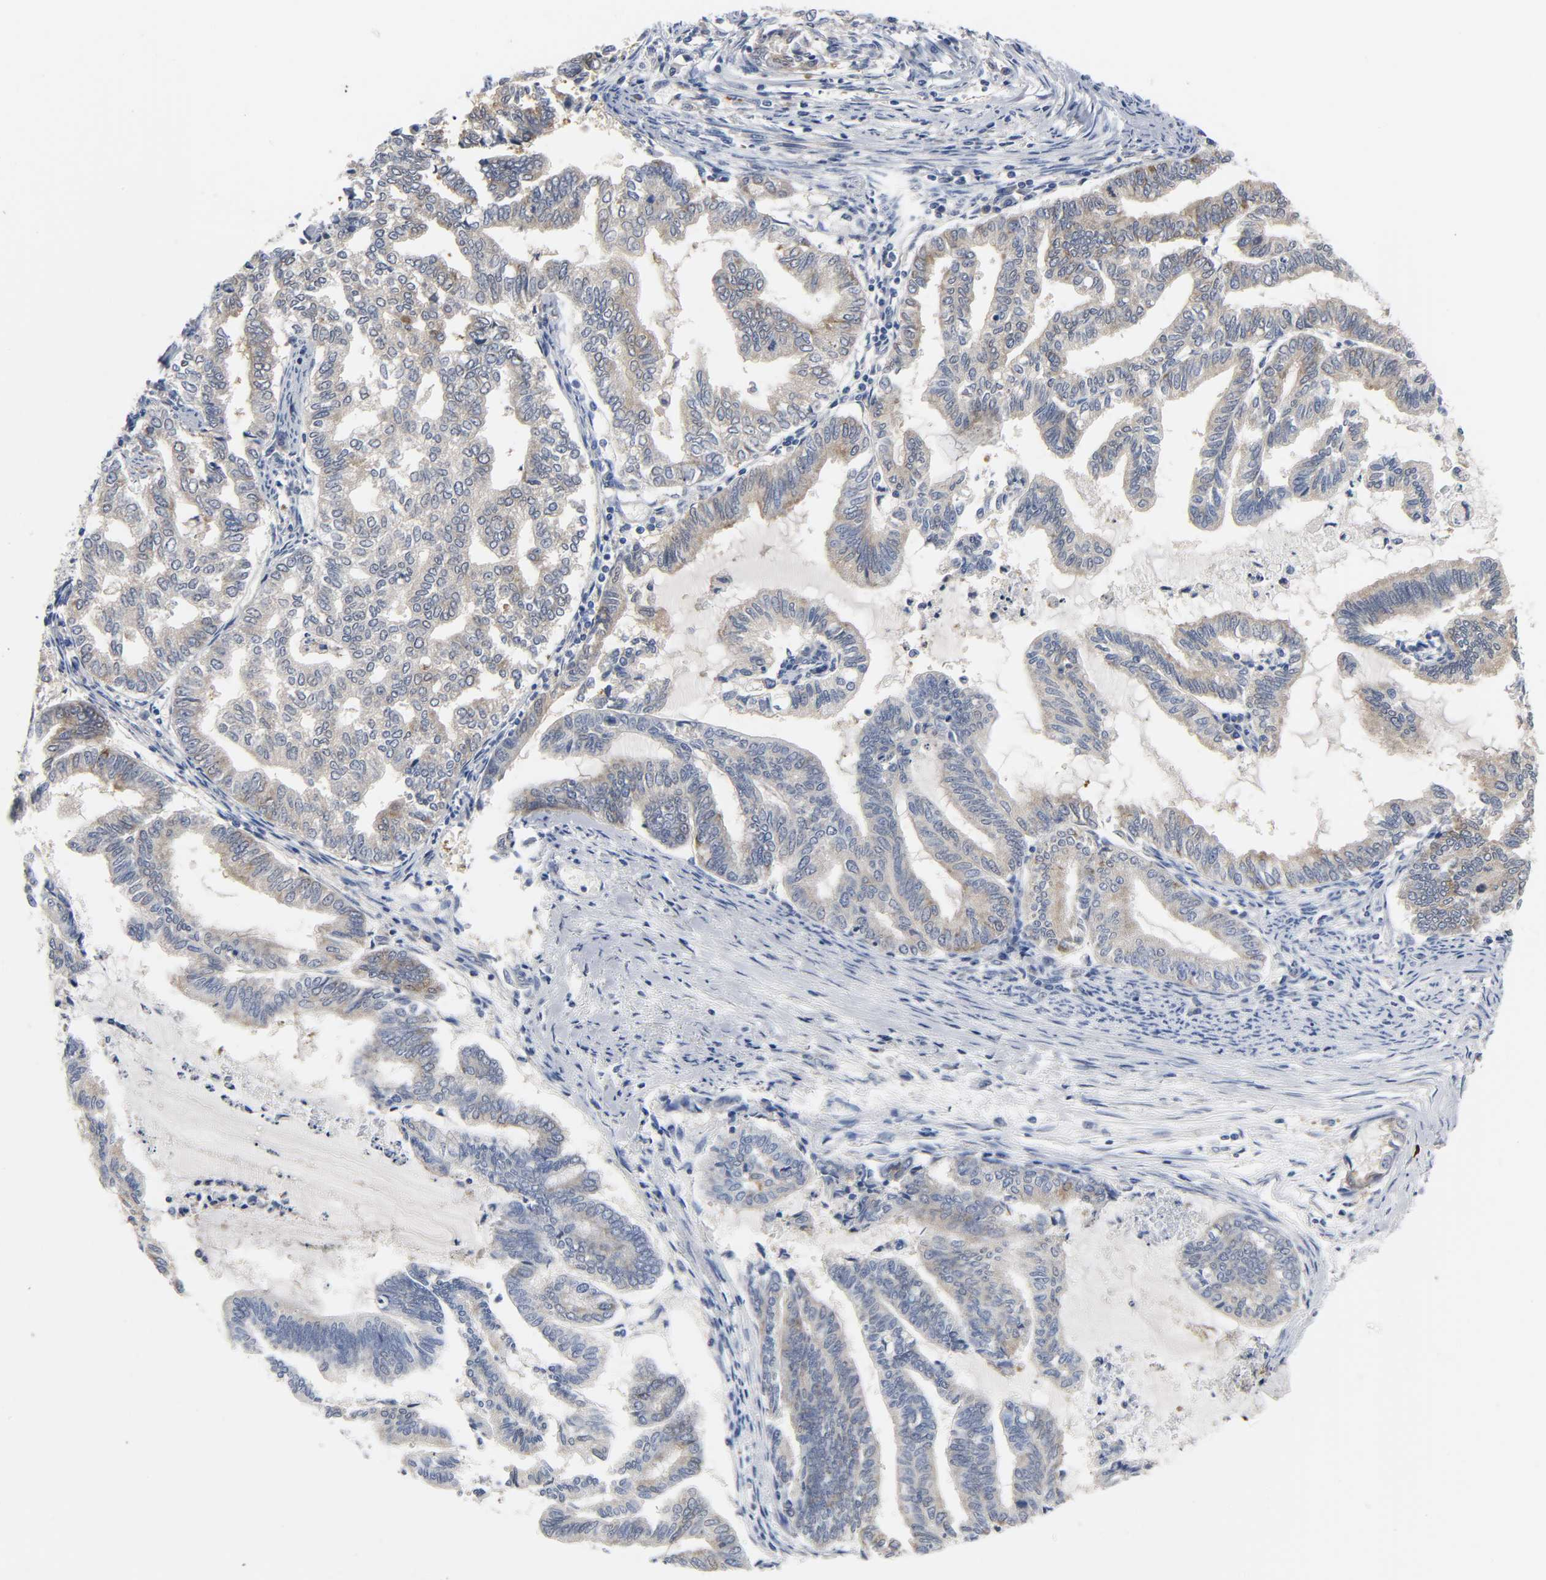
{"staining": {"intensity": "weak", "quantity": ">75%", "location": "cytoplasmic/membranous"}, "tissue": "endometrial cancer", "cell_type": "Tumor cells", "image_type": "cancer", "snomed": [{"axis": "morphology", "description": "Adenocarcinoma, NOS"}, {"axis": "topography", "description": "Endometrium"}], "caption": "Immunohistochemical staining of endometrial cancer displays low levels of weak cytoplasmic/membranous positivity in approximately >75% of tumor cells. (IHC, brightfield microscopy, high magnification).", "gene": "FYN", "patient": {"sex": "female", "age": 79}}